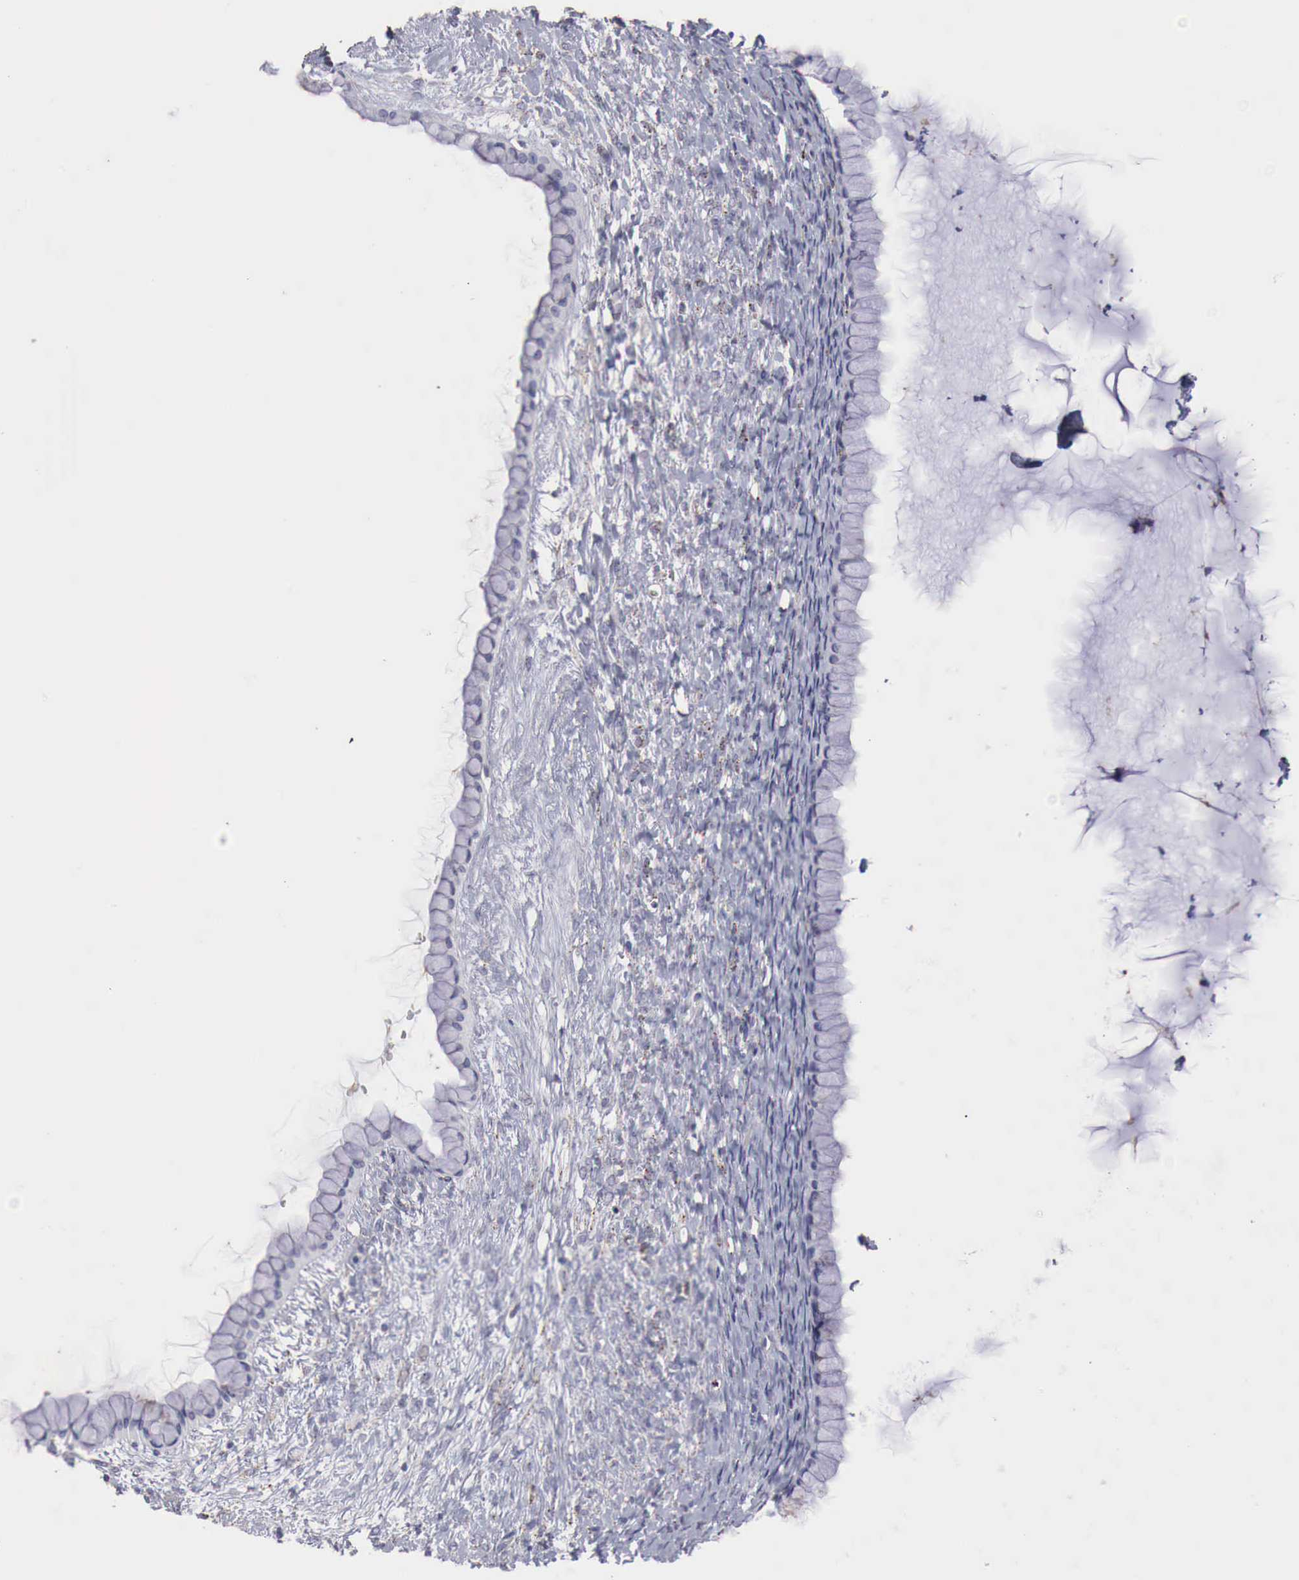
{"staining": {"intensity": "negative", "quantity": "none", "location": "none"}, "tissue": "ovarian cancer", "cell_type": "Tumor cells", "image_type": "cancer", "snomed": [{"axis": "morphology", "description": "Cystadenocarcinoma, mucinous, NOS"}, {"axis": "topography", "description": "Ovary"}], "caption": "Mucinous cystadenocarcinoma (ovarian) stained for a protein using immunohistochemistry (IHC) demonstrates no expression tumor cells.", "gene": "GLA", "patient": {"sex": "female", "age": 25}}